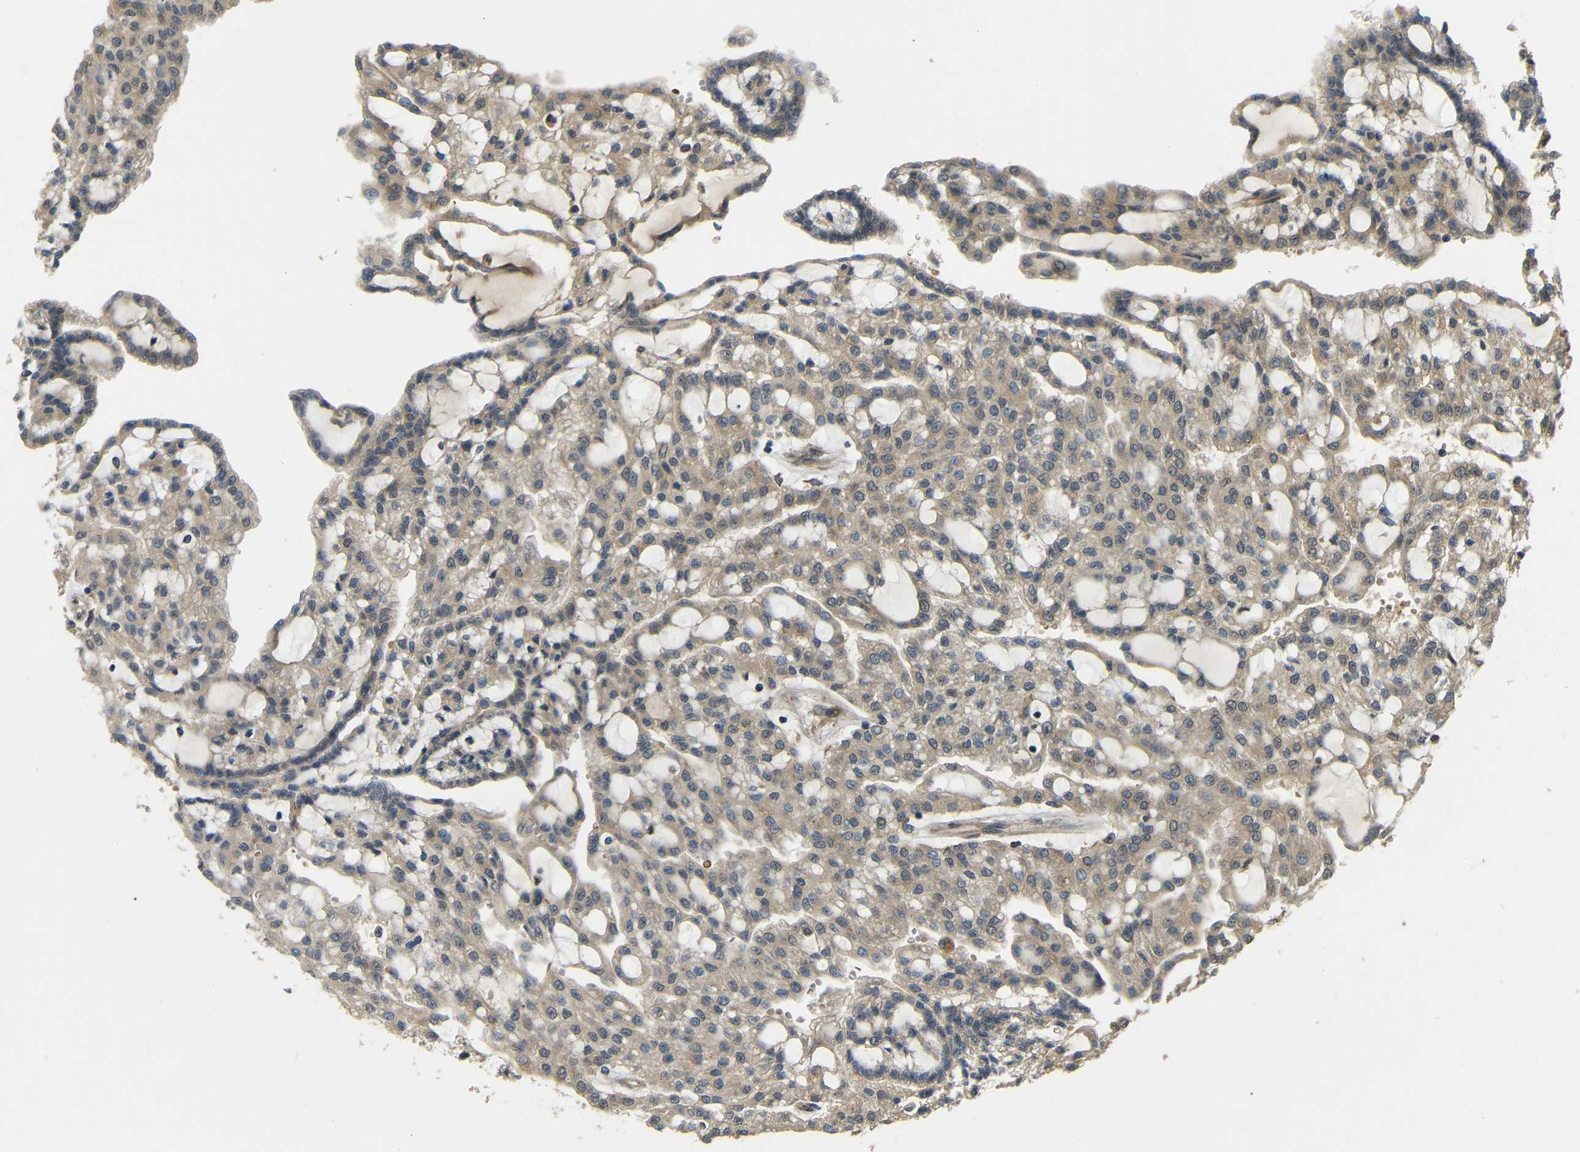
{"staining": {"intensity": "moderate", "quantity": ">75%", "location": "cytoplasmic/membranous"}, "tissue": "renal cancer", "cell_type": "Tumor cells", "image_type": "cancer", "snomed": [{"axis": "morphology", "description": "Adenocarcinoma, NOS"}, {"axis": "topography", "description": "Kidney"}], "caption": "Immunohistochemistry histopathology image of neoplastic tissue: renal cancer (adenocarcinoma) stained using IHC displays medium levels of moderate protein expression localized specifically in the cytoplasmic/membranous of tumor cells, appearing as a cytoplasmic/membranous brown color.", "gene": "EPHB2", "patient": {"sex": "male", "age": 63}}